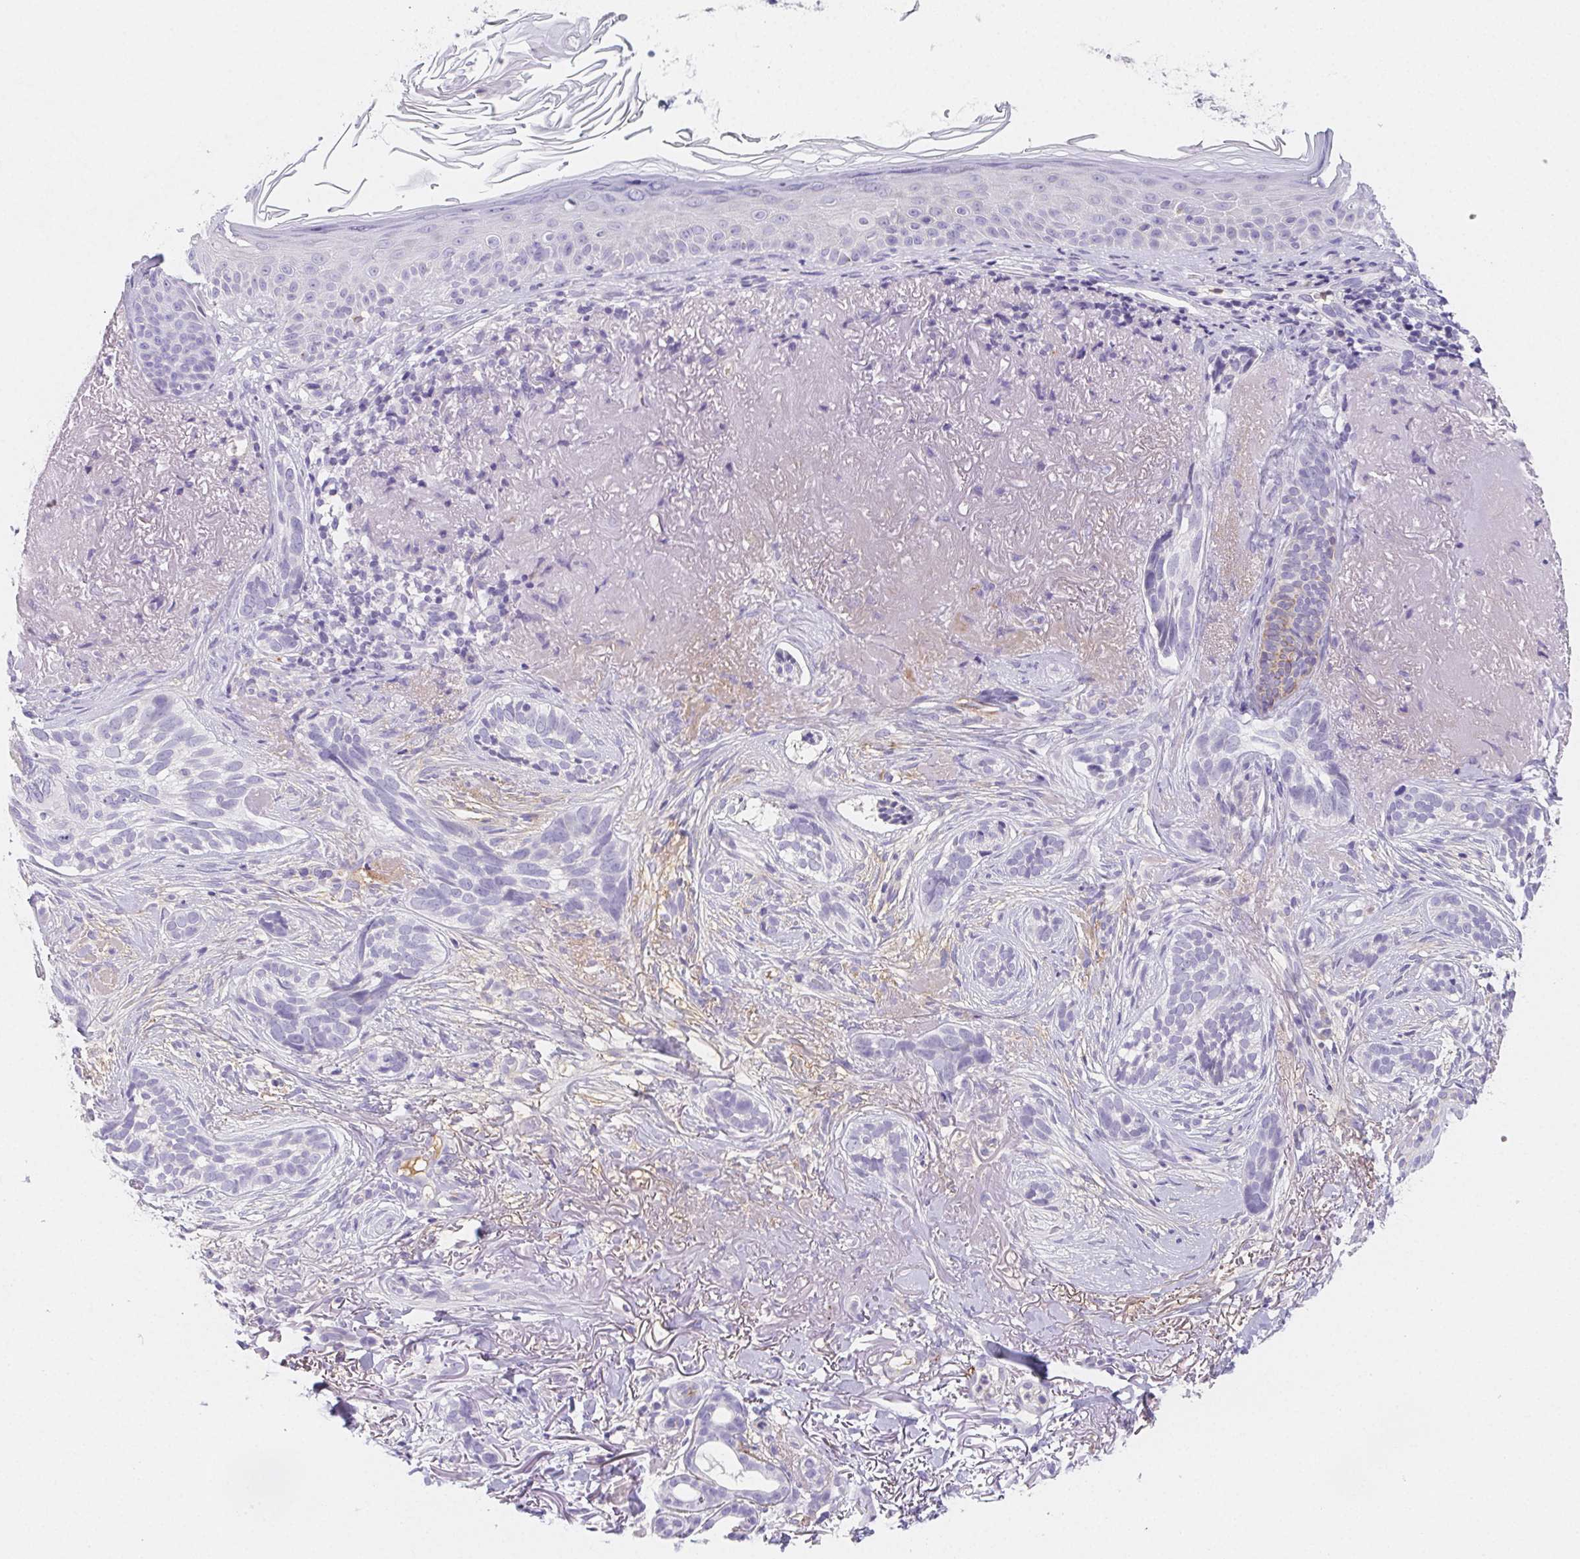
{"staining": {"intensity": "negative", "quantity": "none", "location": "none"}, "tissue": "skin cancer", "cell_type": "Tumor cells", "image_type": "cancer", "snomed": [{"axis": "morphology", "description": "Basal cell carcinoma"}, {"axis": "morphology", "description": "BCC, high aggressive"}, {"axis": "topography", "description": "Skin"}], "caption": "This is a histopathology image of immunohistochemistry staining of skin cancer (basal cell carcinoma), which shows no staining in tumor cells.", "gene": "ITIH2", "patient": {"sex": "female", "age": 86}}